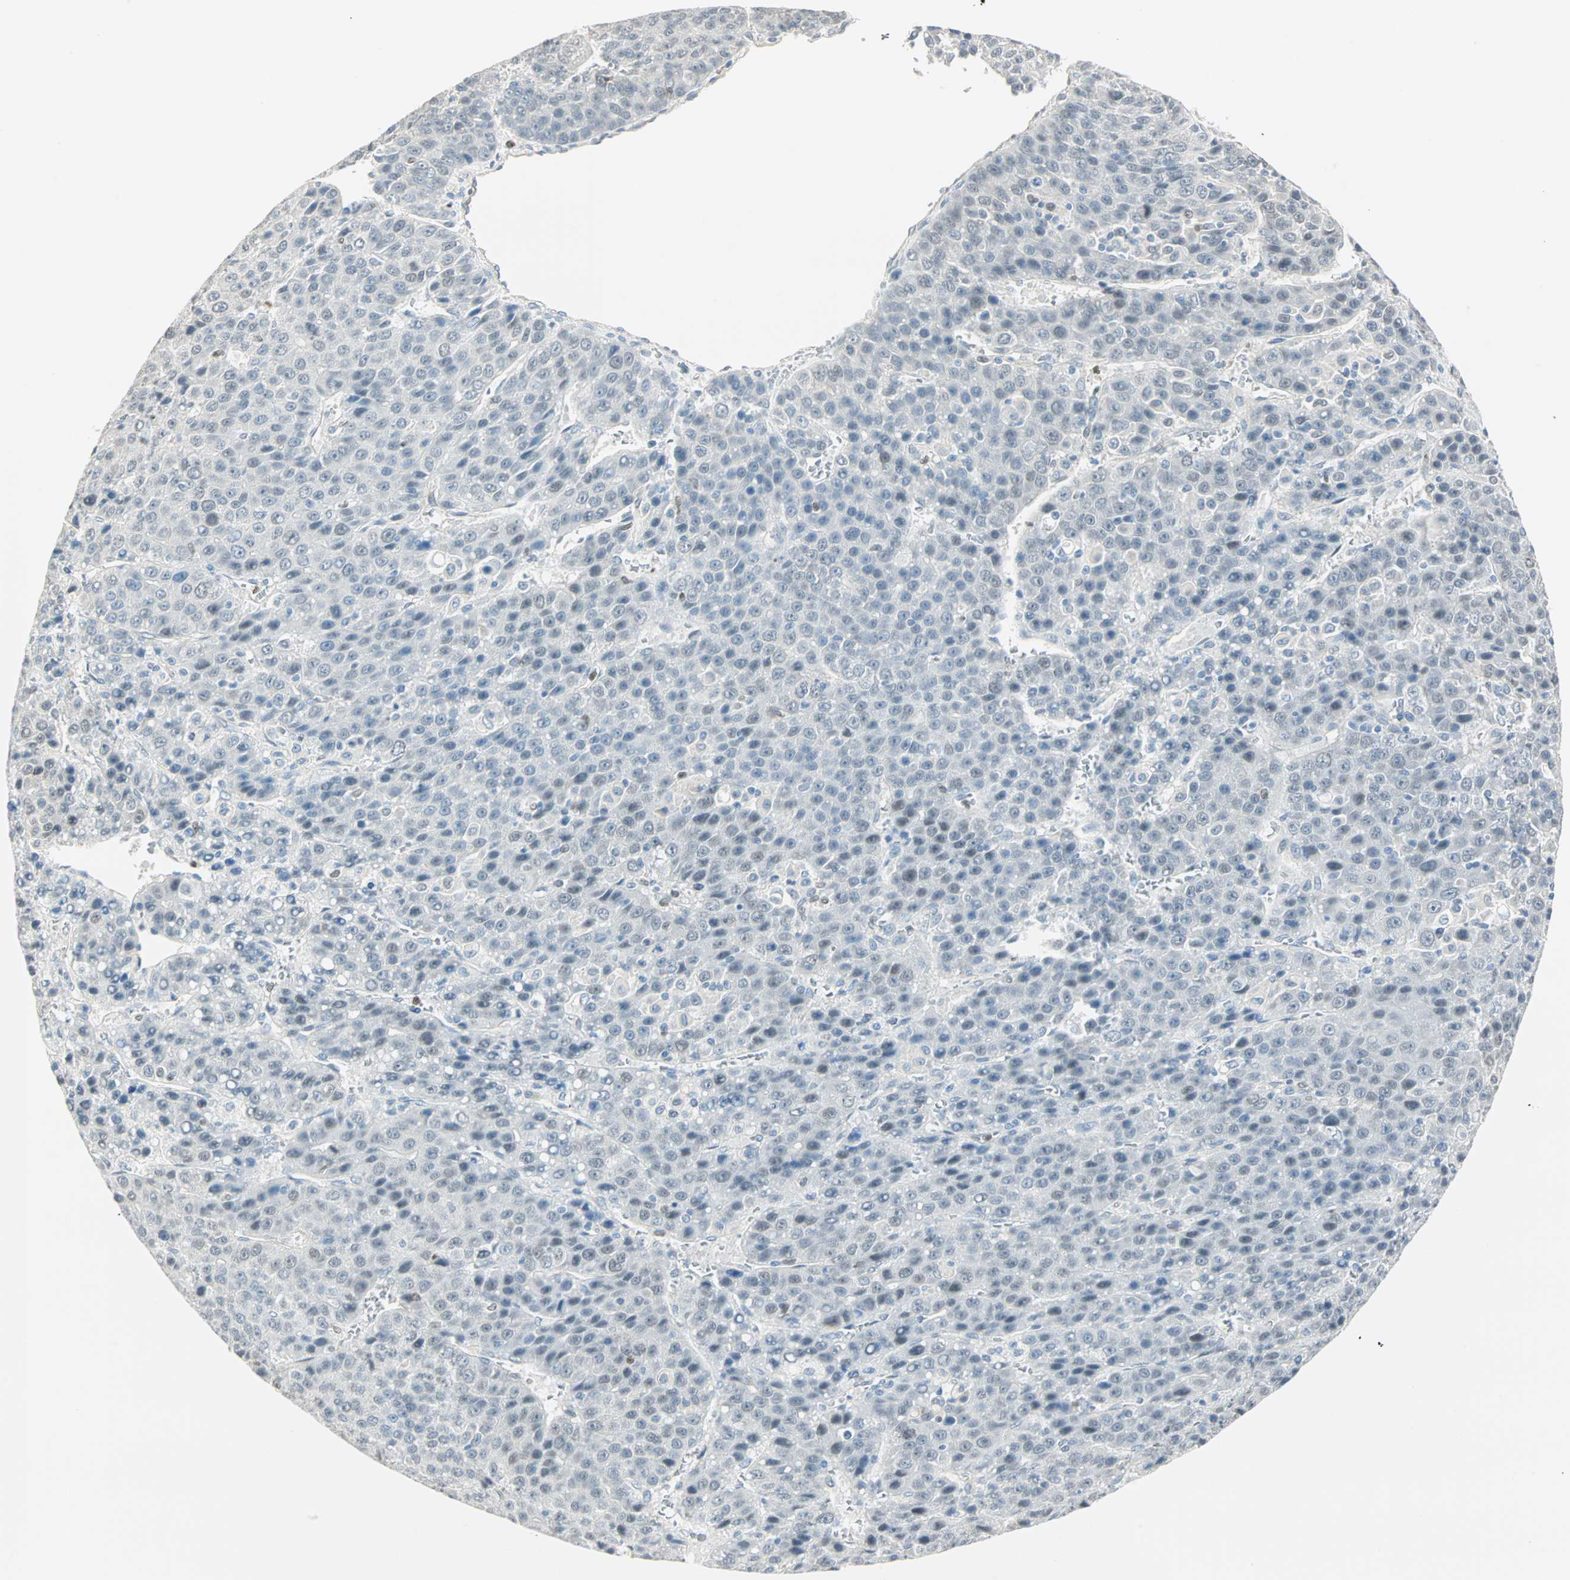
{"staining": {"intensity": "negative", "quantity": "none", "location": "none"}, "tissue": "liver cancer", "cell_type": "Tumor cells", "image_type": "cancer", "snomed": [{"axis": "morphology", "description": "Carcinoma, Hepatocellular, NOS"}, {"axis": "topography", "description": "Liver"}], "caption": "Human liver hepatocellular carcinoma stained for a protein using IHC displays no positivity in tumor cells.", "gene": "MLLT10", "patient": {"sex": "female", "age": 53}}